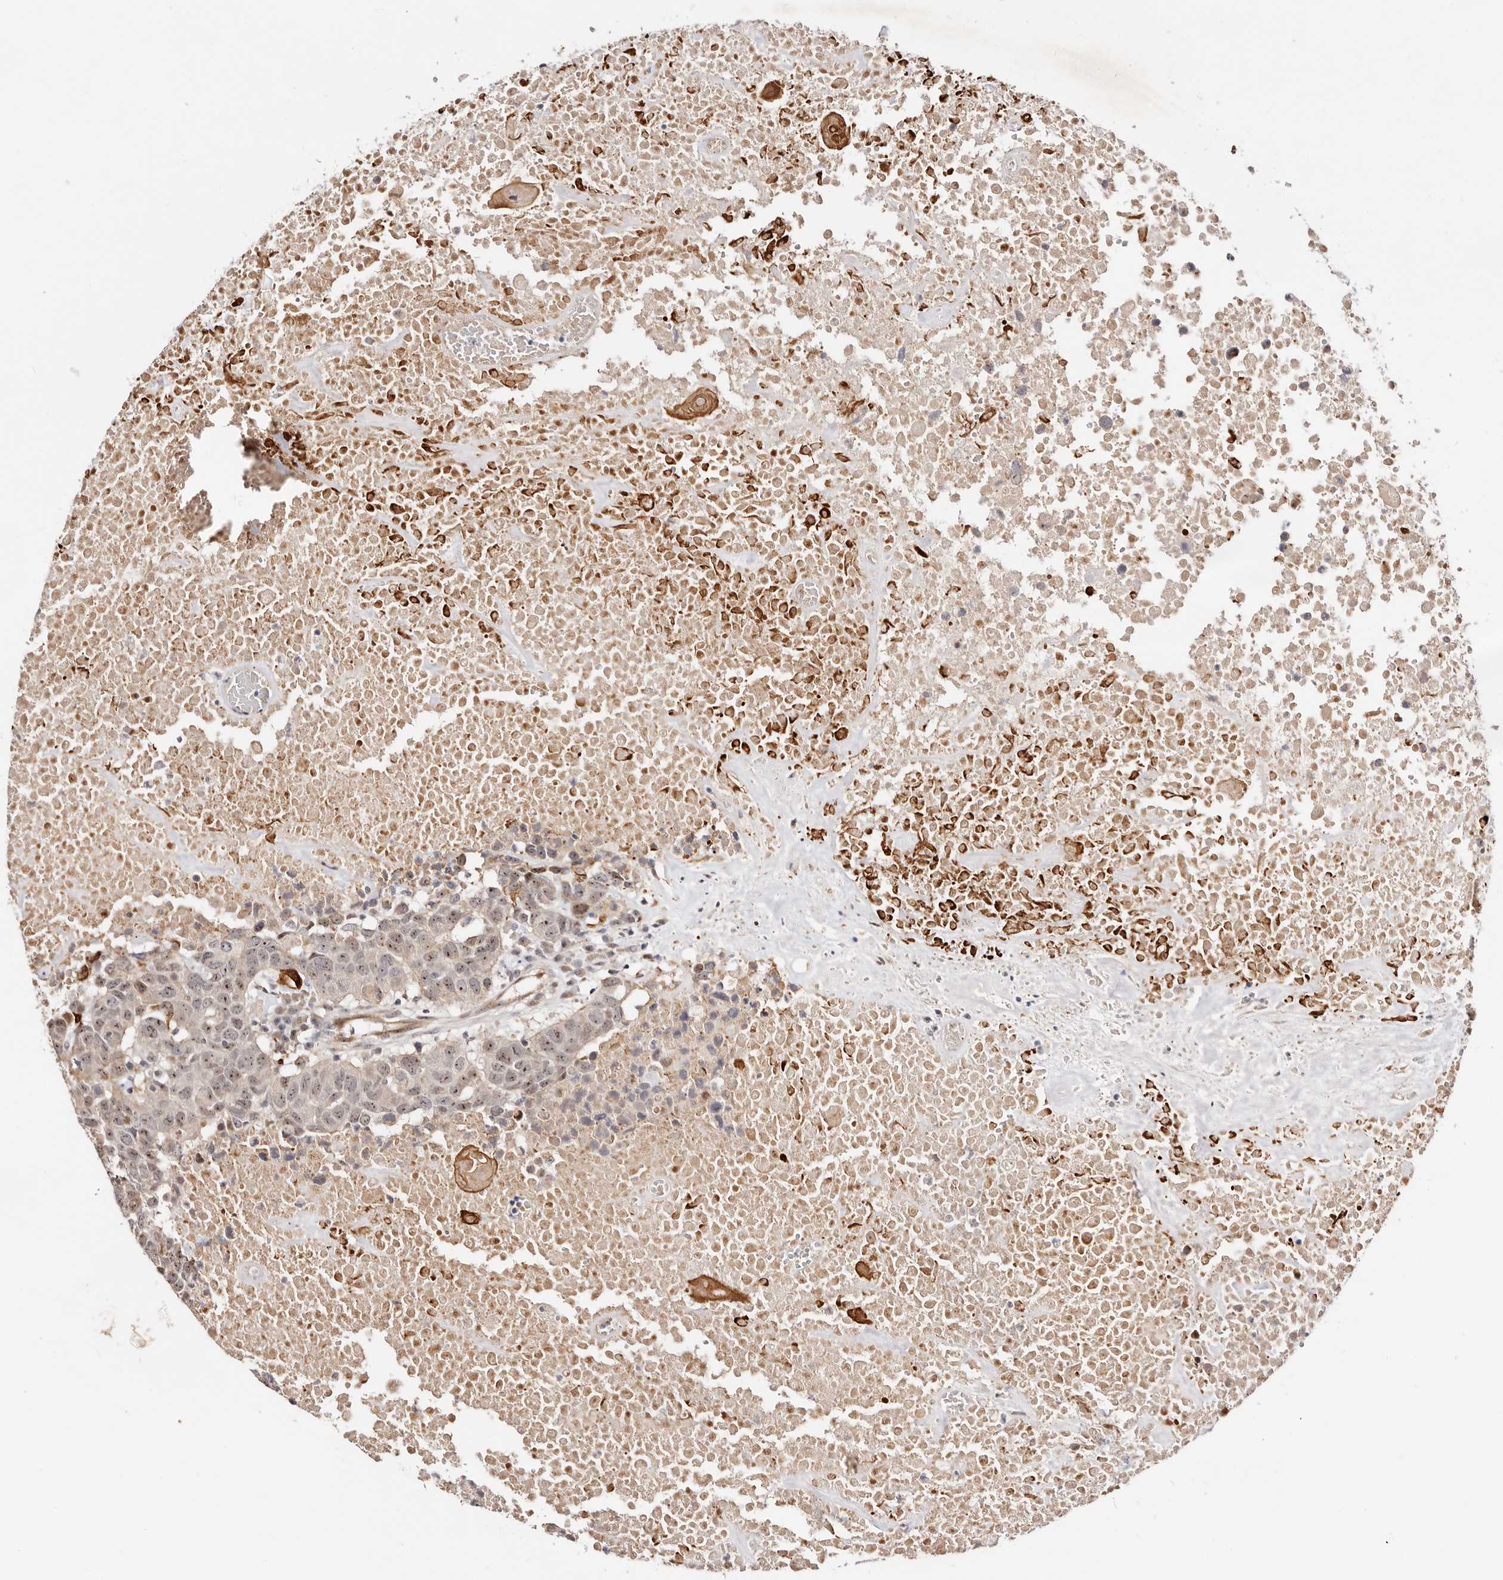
{"staining": {"intensity": "moderate", "quantity": "25%-75%", "location": "nuclear"}, "tissue": "head and neck cancer", "cell_type": "Tumor cells", "image_type": "cancer", "snomed": [{"axis": "morphology", "description": "Squamous cell carcinoma, NOS"}, {"axis": "topography", "description": "Head-Neck"}], "caption": "Approximately 25%-75% of tumor cells in human head and neck cancer reveal moderate nuclear protein positivity as visualized by brown immunohistochemical staining.", "gene": "ODF2L", "patient": {"sex": "male", "age": 66}}